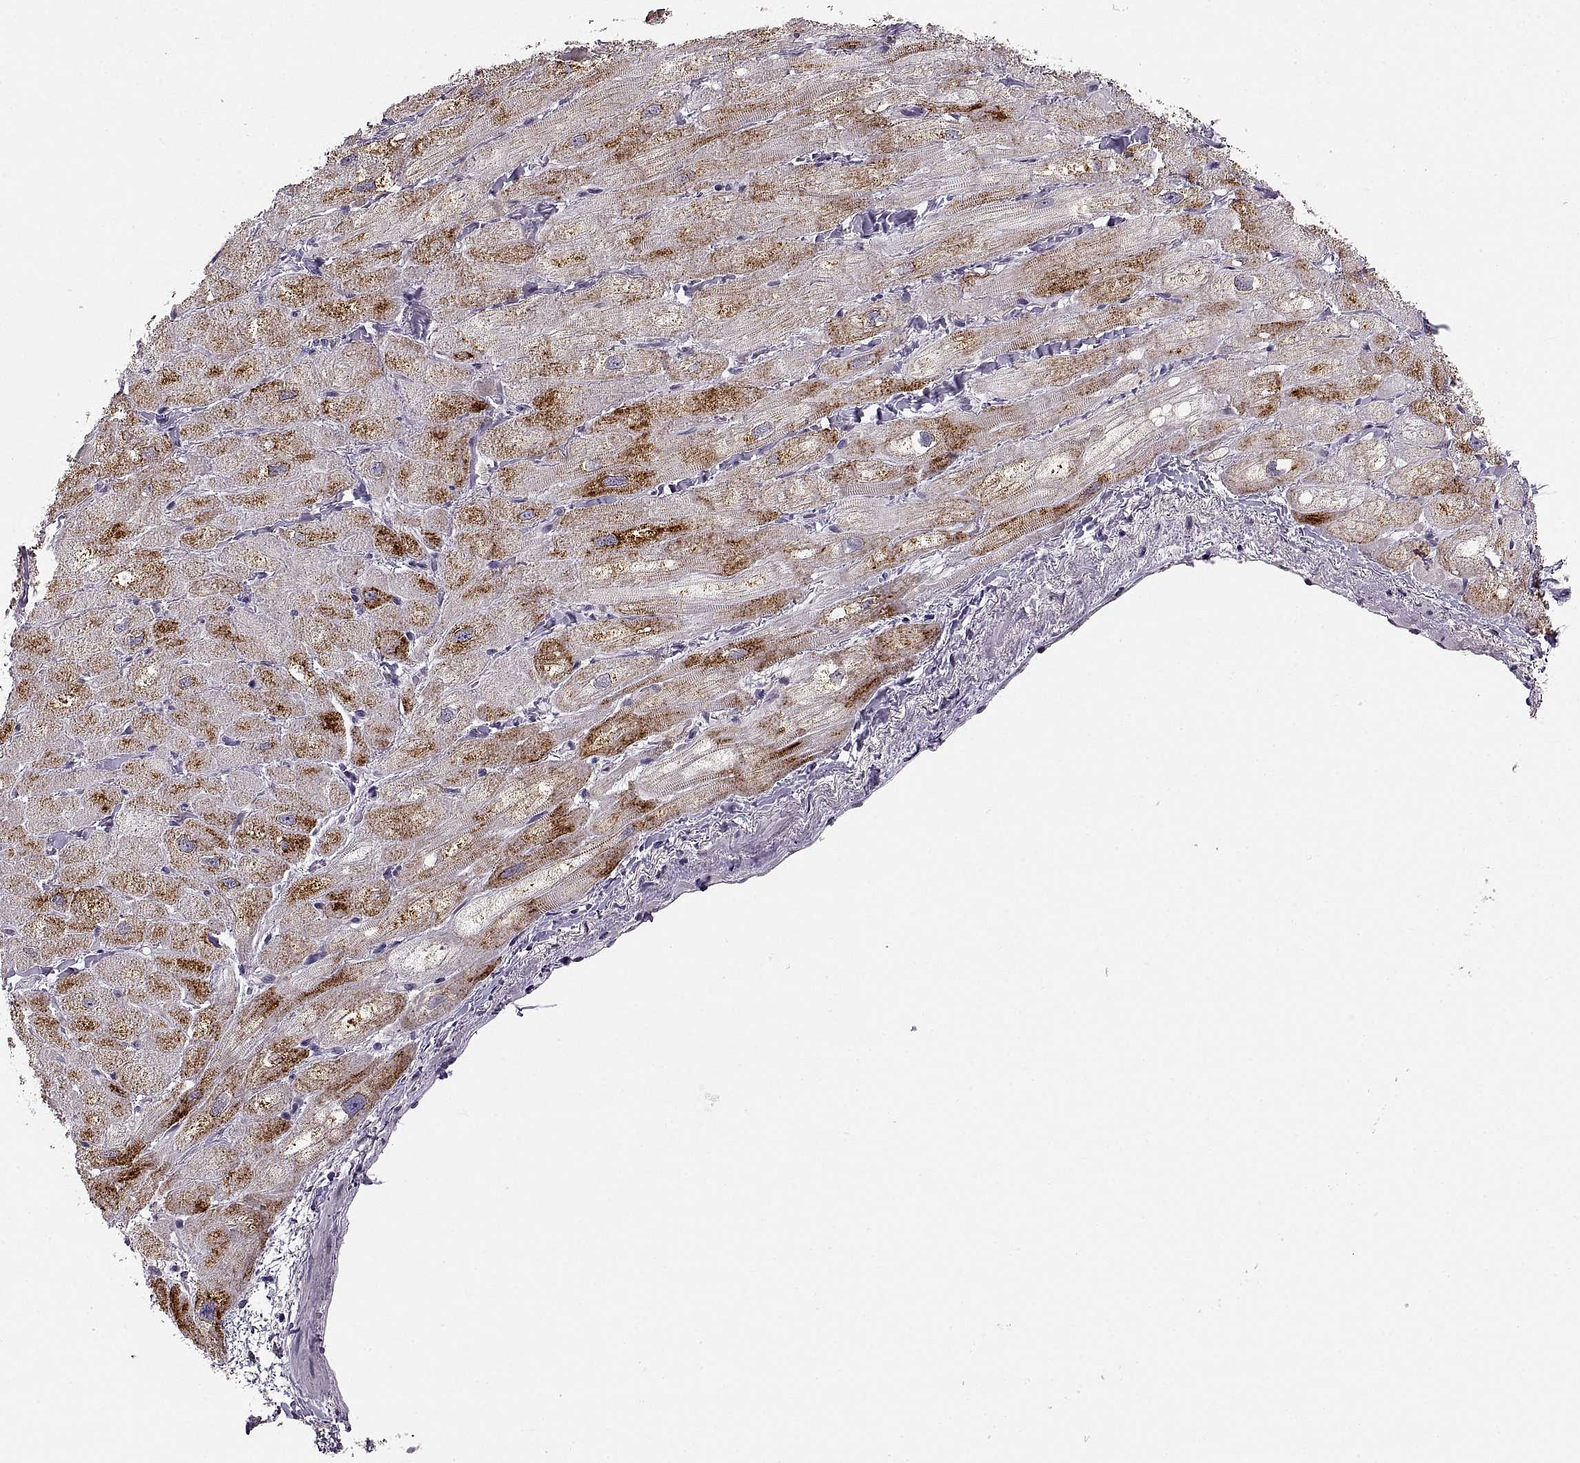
{"staining": {"intensity": "weak", "quantity": "<25%", "location": "cytoplasmic/membranous"}, "tissue": "heart muscle", "cell_type": "Cardiomyocytes", "image_type": "normal", "snomed": [{"axis": "morphology", "description": "Normal tissue, NOS"}, {"axis": "topography", "description": "Heart"}], "caption": "This is an IHC micrograph of benign heart muscle. There is no expression in cardiomyocytes.", "gene": "ADH6", "patient": {"sex": "male", "age": 60}}